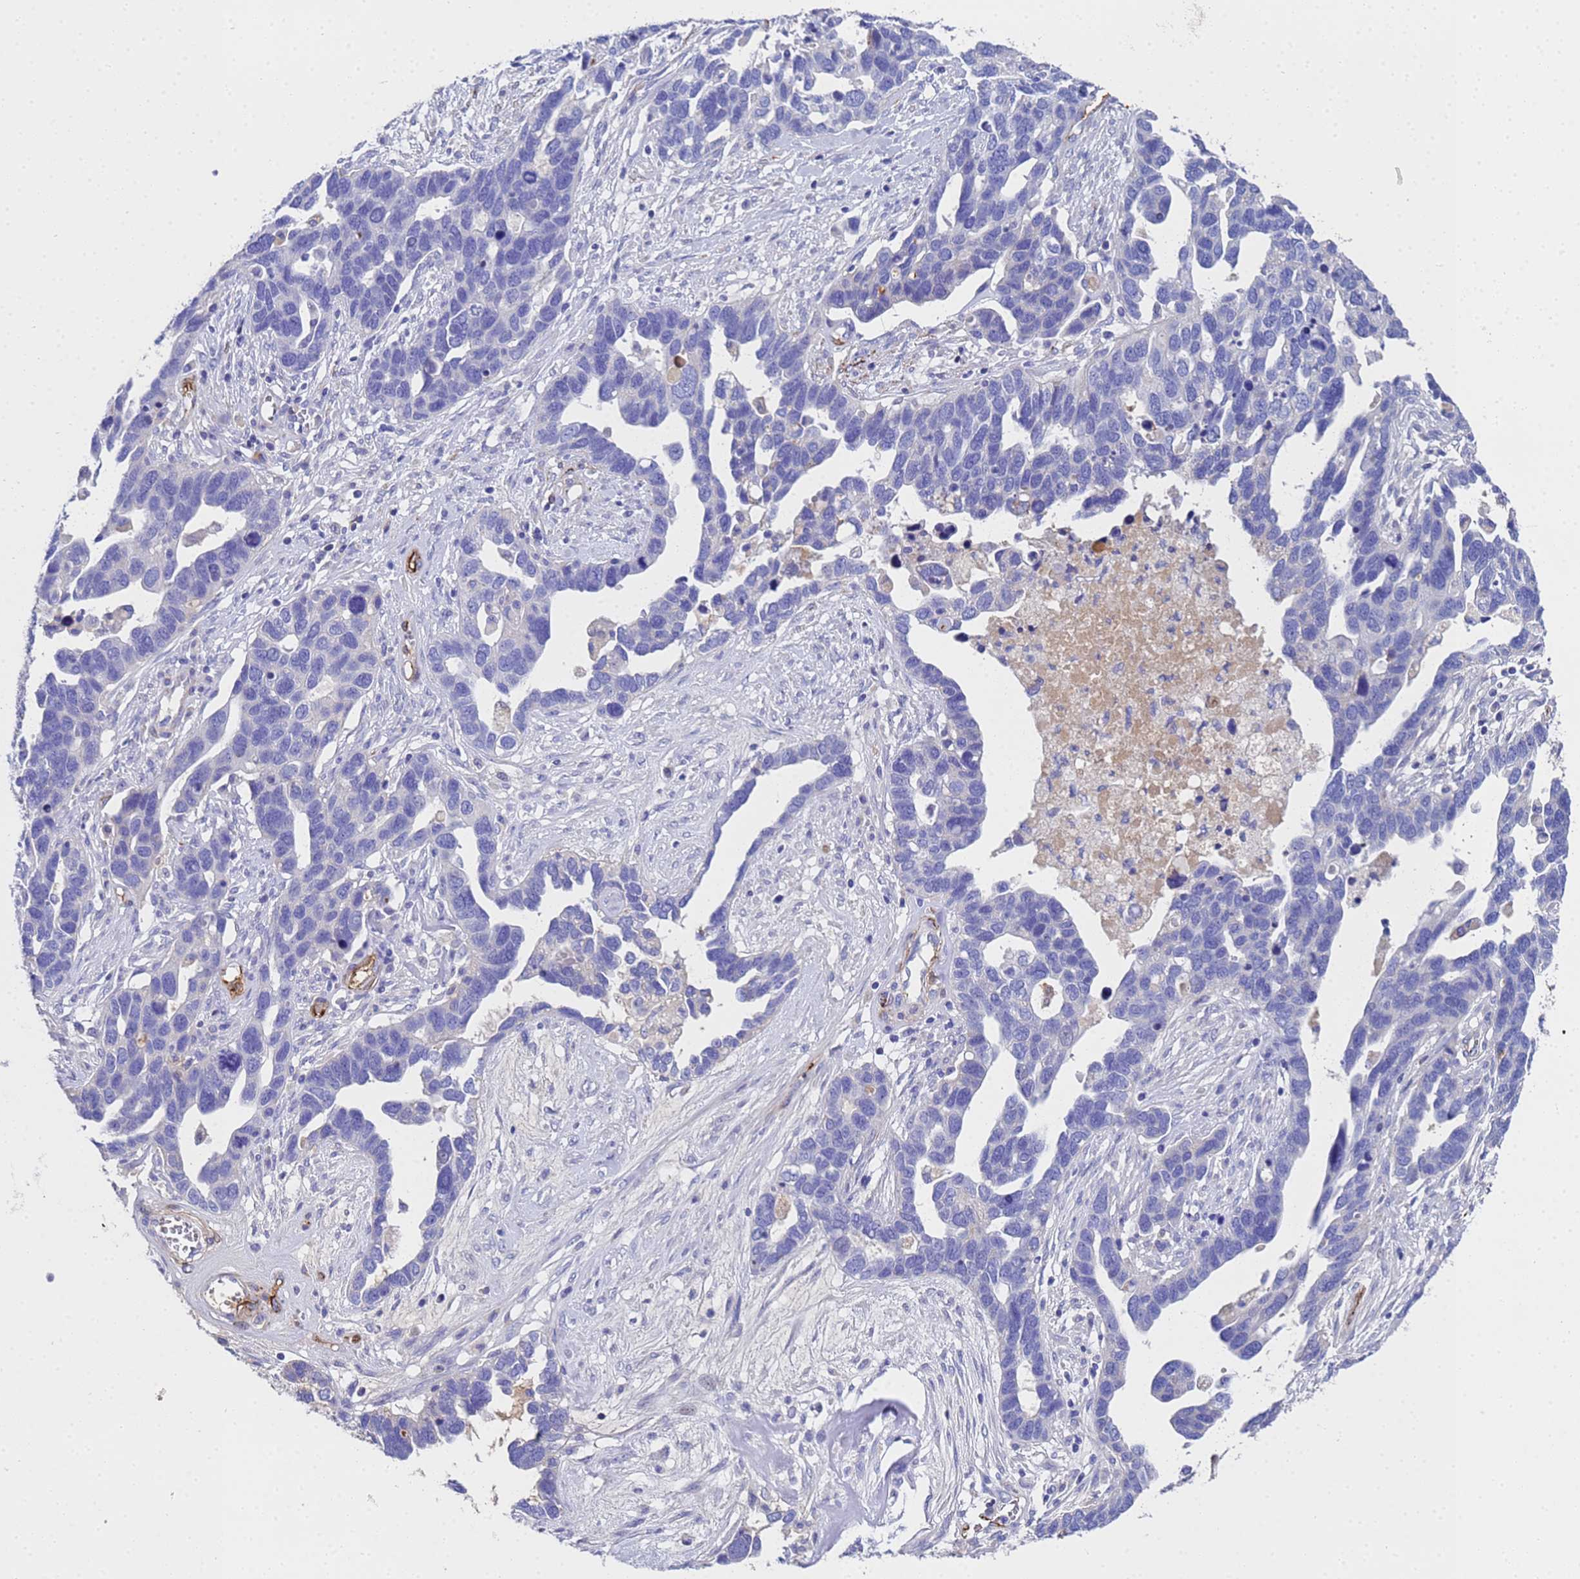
{"staining": {"intensity": "negative", "quantity": "none", "location": "none"}, "tissue": "ovarian cancer", "cell_type": "Tumor cells", "image_type": "cancer", "snomed": [{"axis": "morphology", "description": "Cystadenocarcinoma, serous, NOS"}, {"axis": "topography", "description": "Ovary"}], "caption": "A high-resolution image shows immunohistochemistry (IHC) staining of serous cystadenocarcinoma (ovarian), which reveals no significant expression in tumor cells.", "gene": "ADIPOQ", "patient": {"sex": "female", "age": 54}}